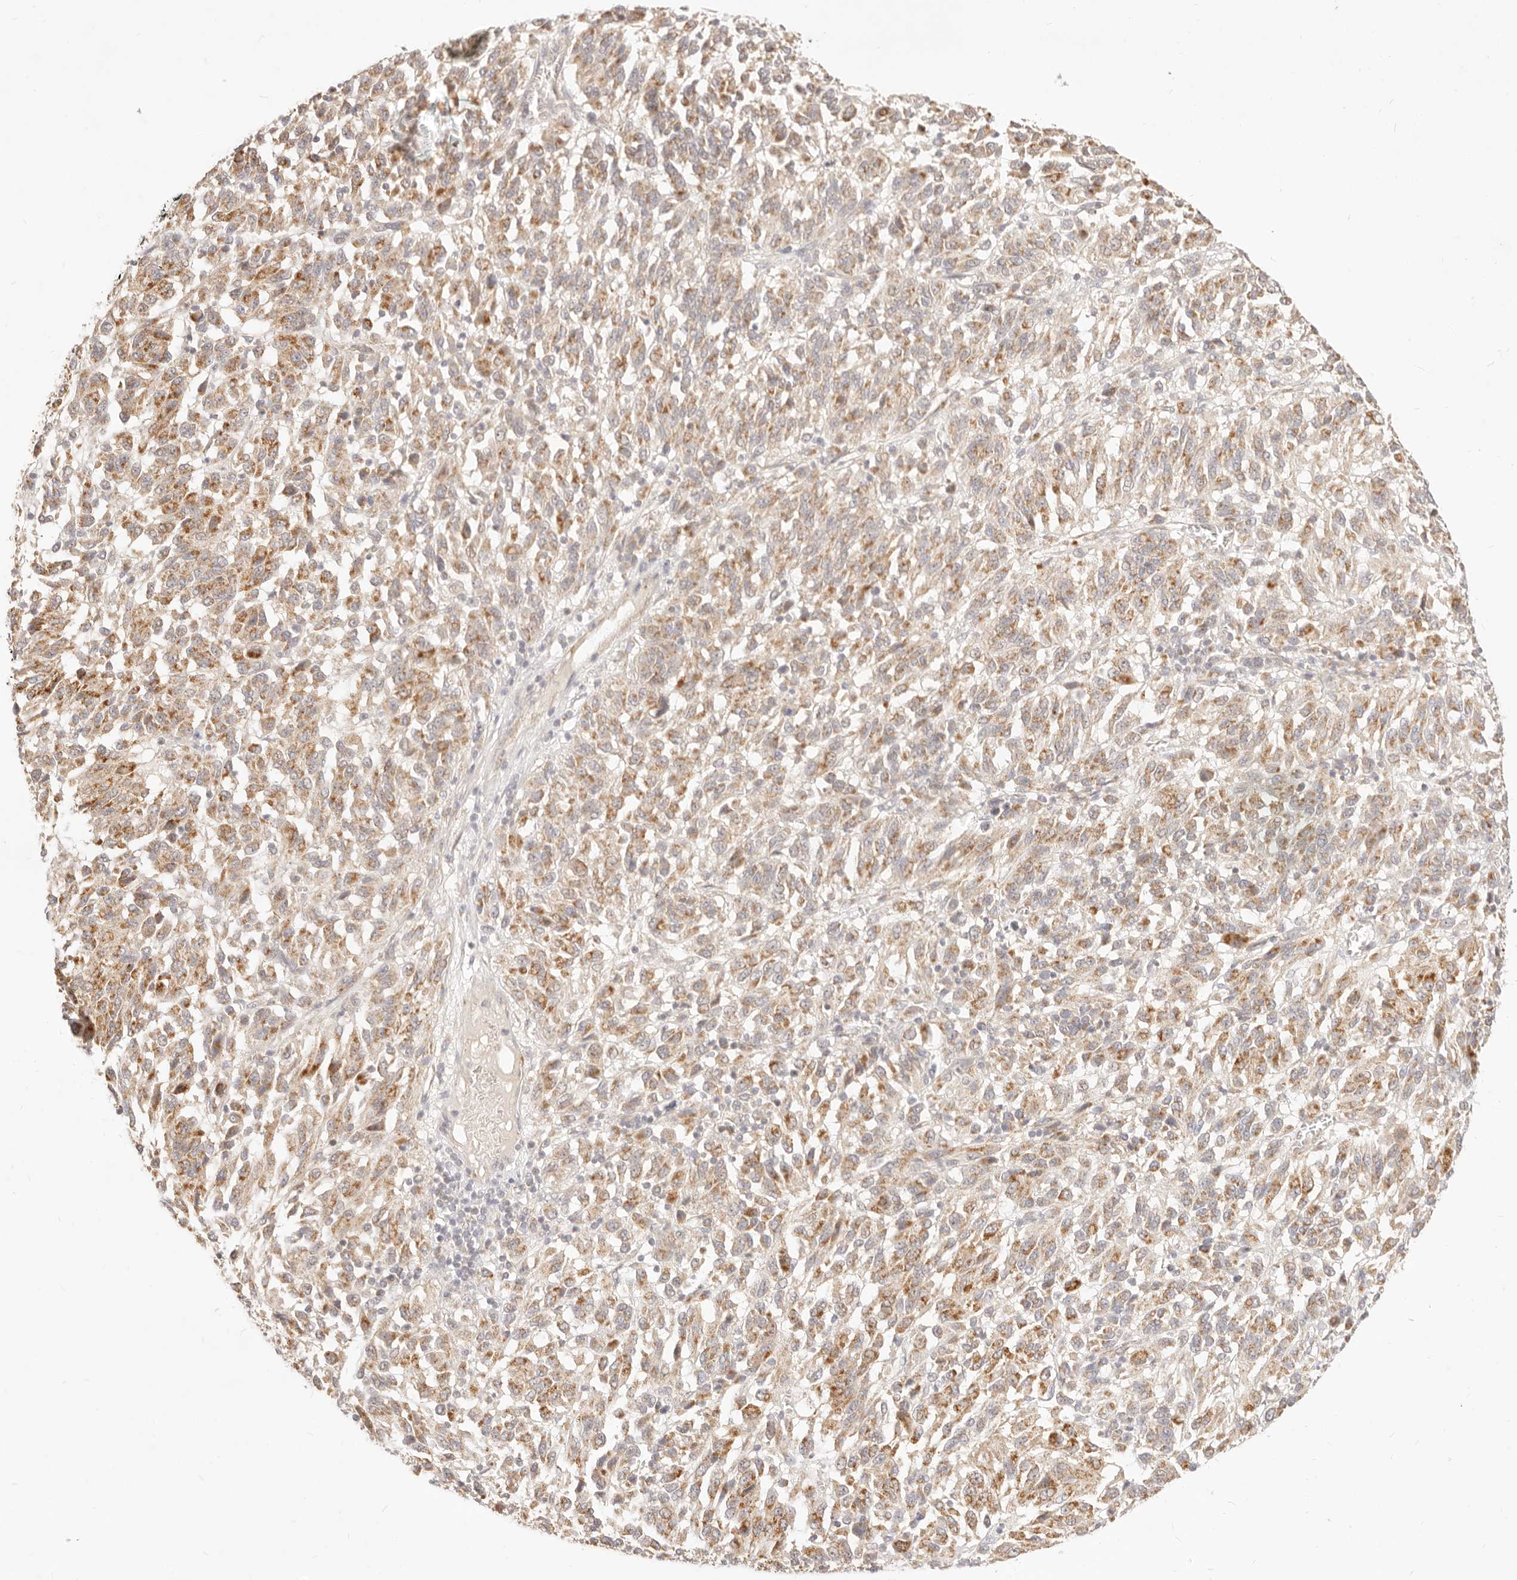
{"staining": {"intensity": "moderate", "quantity": ">75%", "location": "cytoplasmic/membranous"}, "tissue": "melanoma", "cell_type": "Tumor cells", "image_type": "cancer", "snomed": [{"axis": "morphology", "description": "Malignant melanoma, Metastatic site"}, {"axis": "topography", "description": "Lung"}], "caption": "Tumor cells show medium levels of moderate cytoplasmic/membranous staining in approximately >75% of cells in melanoma.", "gene": "RUBCNL", "patient": {"sex": "male", "age": 64}}